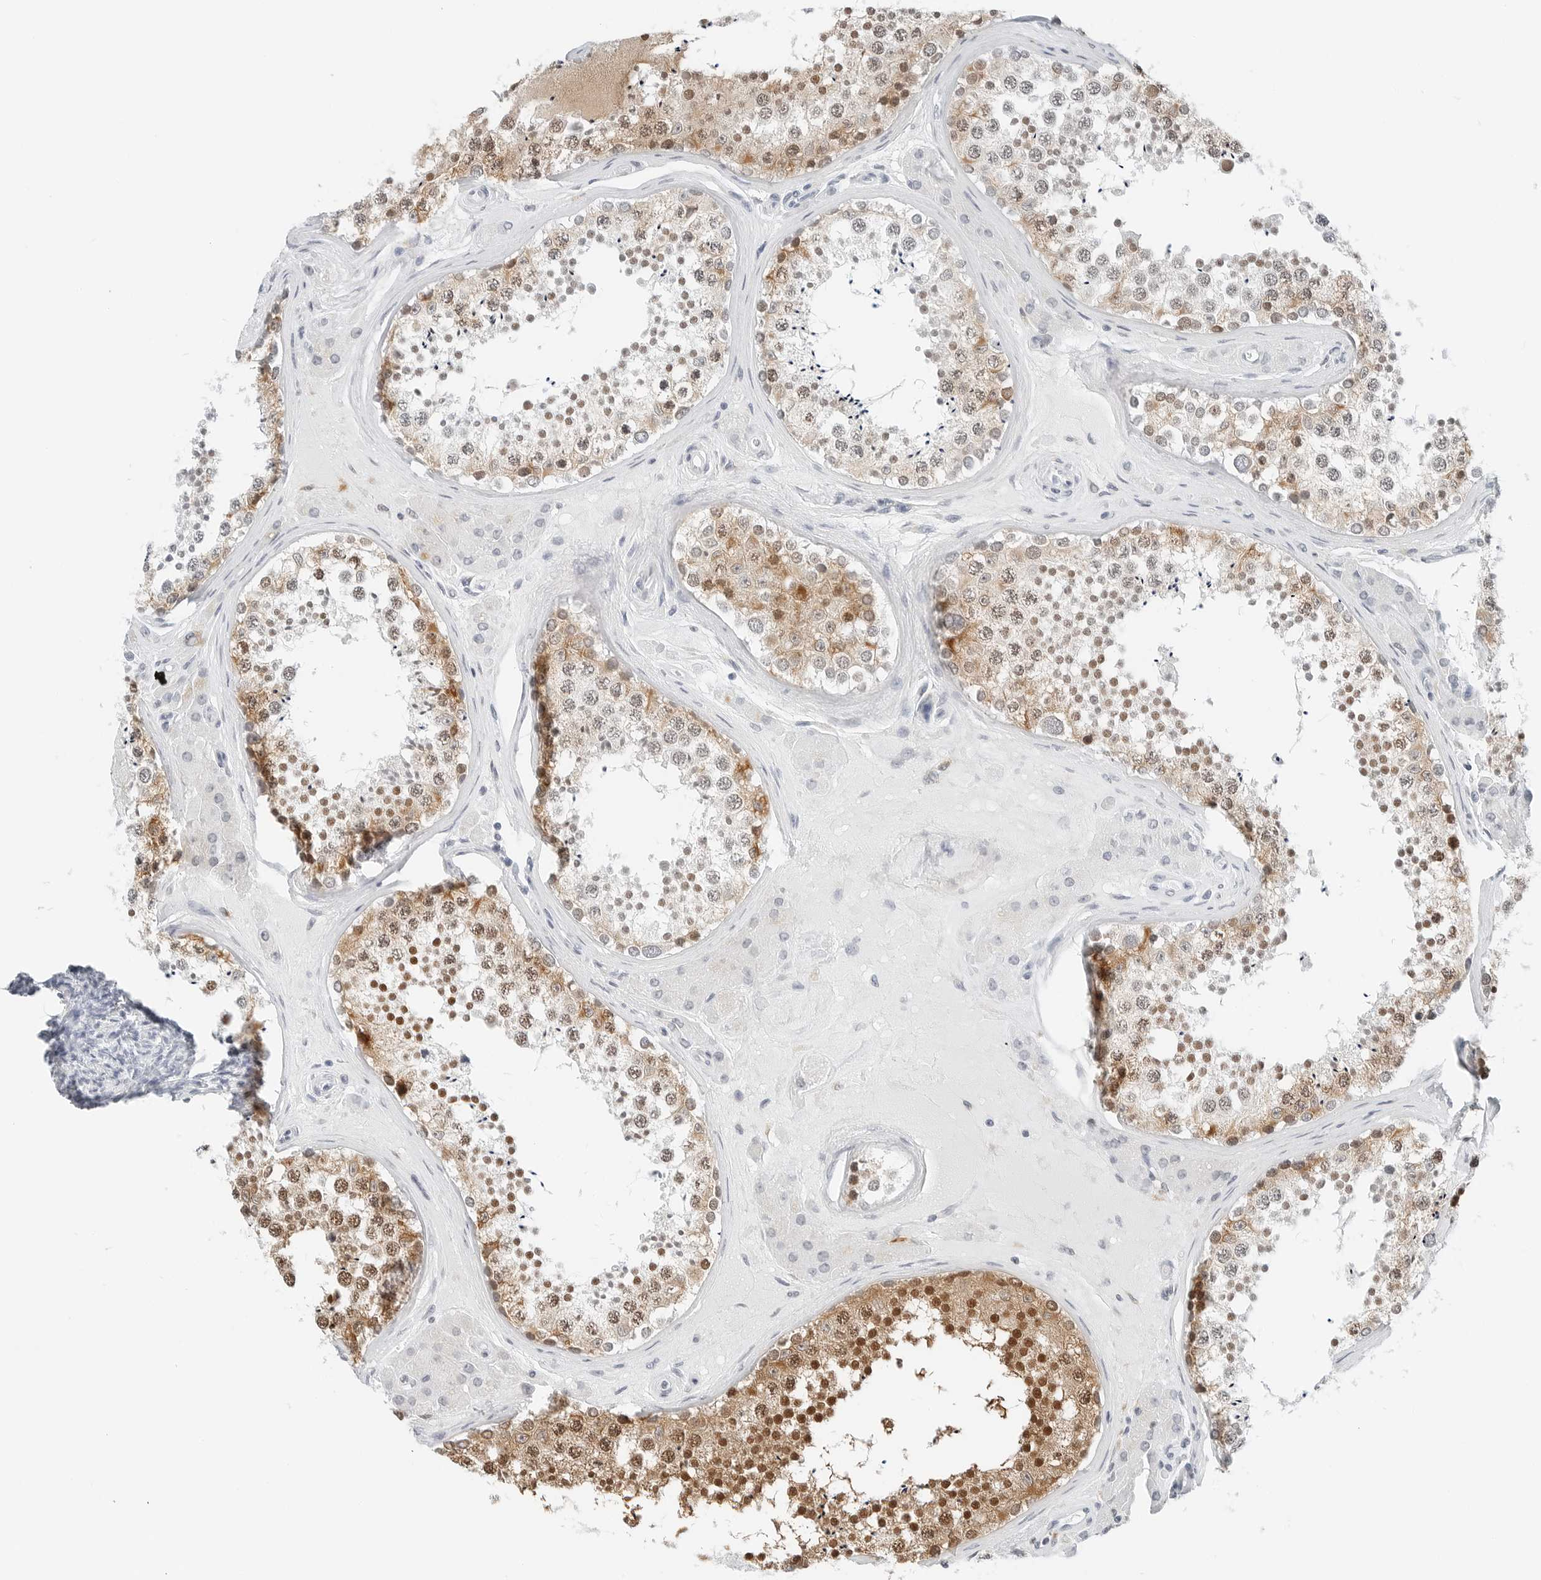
{"staining": {"intensity": "moderate", "quantity": ">75%", "location": "cytoplasmic/membranous,nuclear"}, "tissue": "testis", "cell_type": "Cells in seminiferous ducts", "image_type": "normal", "snomed": [{"axis": "morphology", "description": "Normal tissue, NOS"}, {"axis": "topography", "description": "Testis"}], "caption": "High-magnification brightfield microscopy of benign testis stained with DAB (3,3'-diaminobenzidine) (brown) and counterstained with hematoxylin (blue). cells in seminiferous ducts exhibit moderate cytoplasmic/membranous,nuclear expression is present in about>75% of cells.", "gene": "P4HA2", "patient": {"sex": "male", "age": 46}}